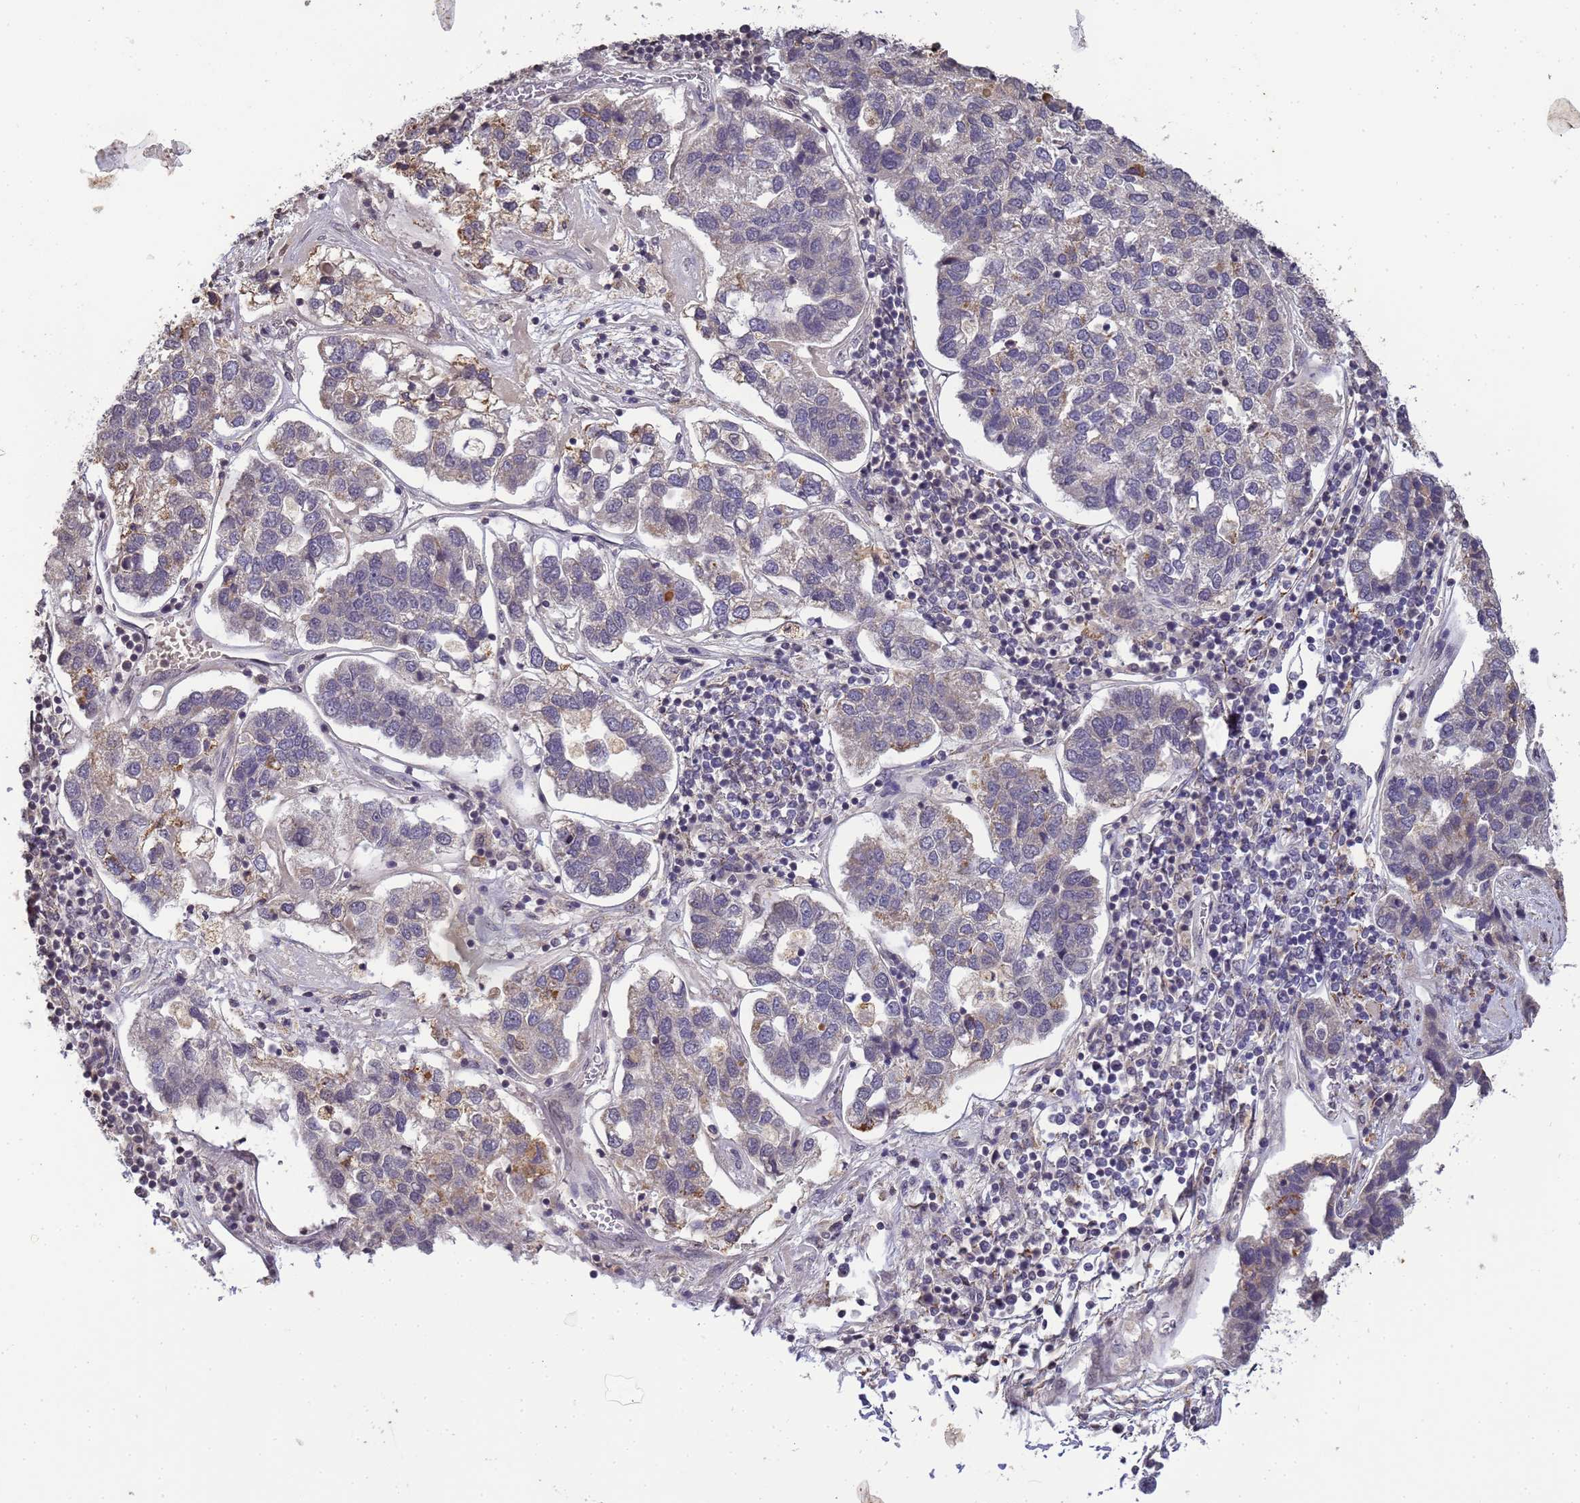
{"staining": {"intensity": "negative", "quantity": "none", "location": "none"}, "tissue": "pancreatic cancer", "cell_type": "Tumor cells", "image_type": "cancer", "snomed": [{"axis": "morphology", "description": "Adenocarcinoma, NOS"}, {"axis": "topography", "description": "Pancreas"}], "caption": "DAB (3,3'-diaminobenzidine) immunohistochemical staining of human pancreatic adenocarcinoma reveals no significant positivity in tumor cells.", "gene": "MYL7", "patient": {"sex": "female", "age": 61}}